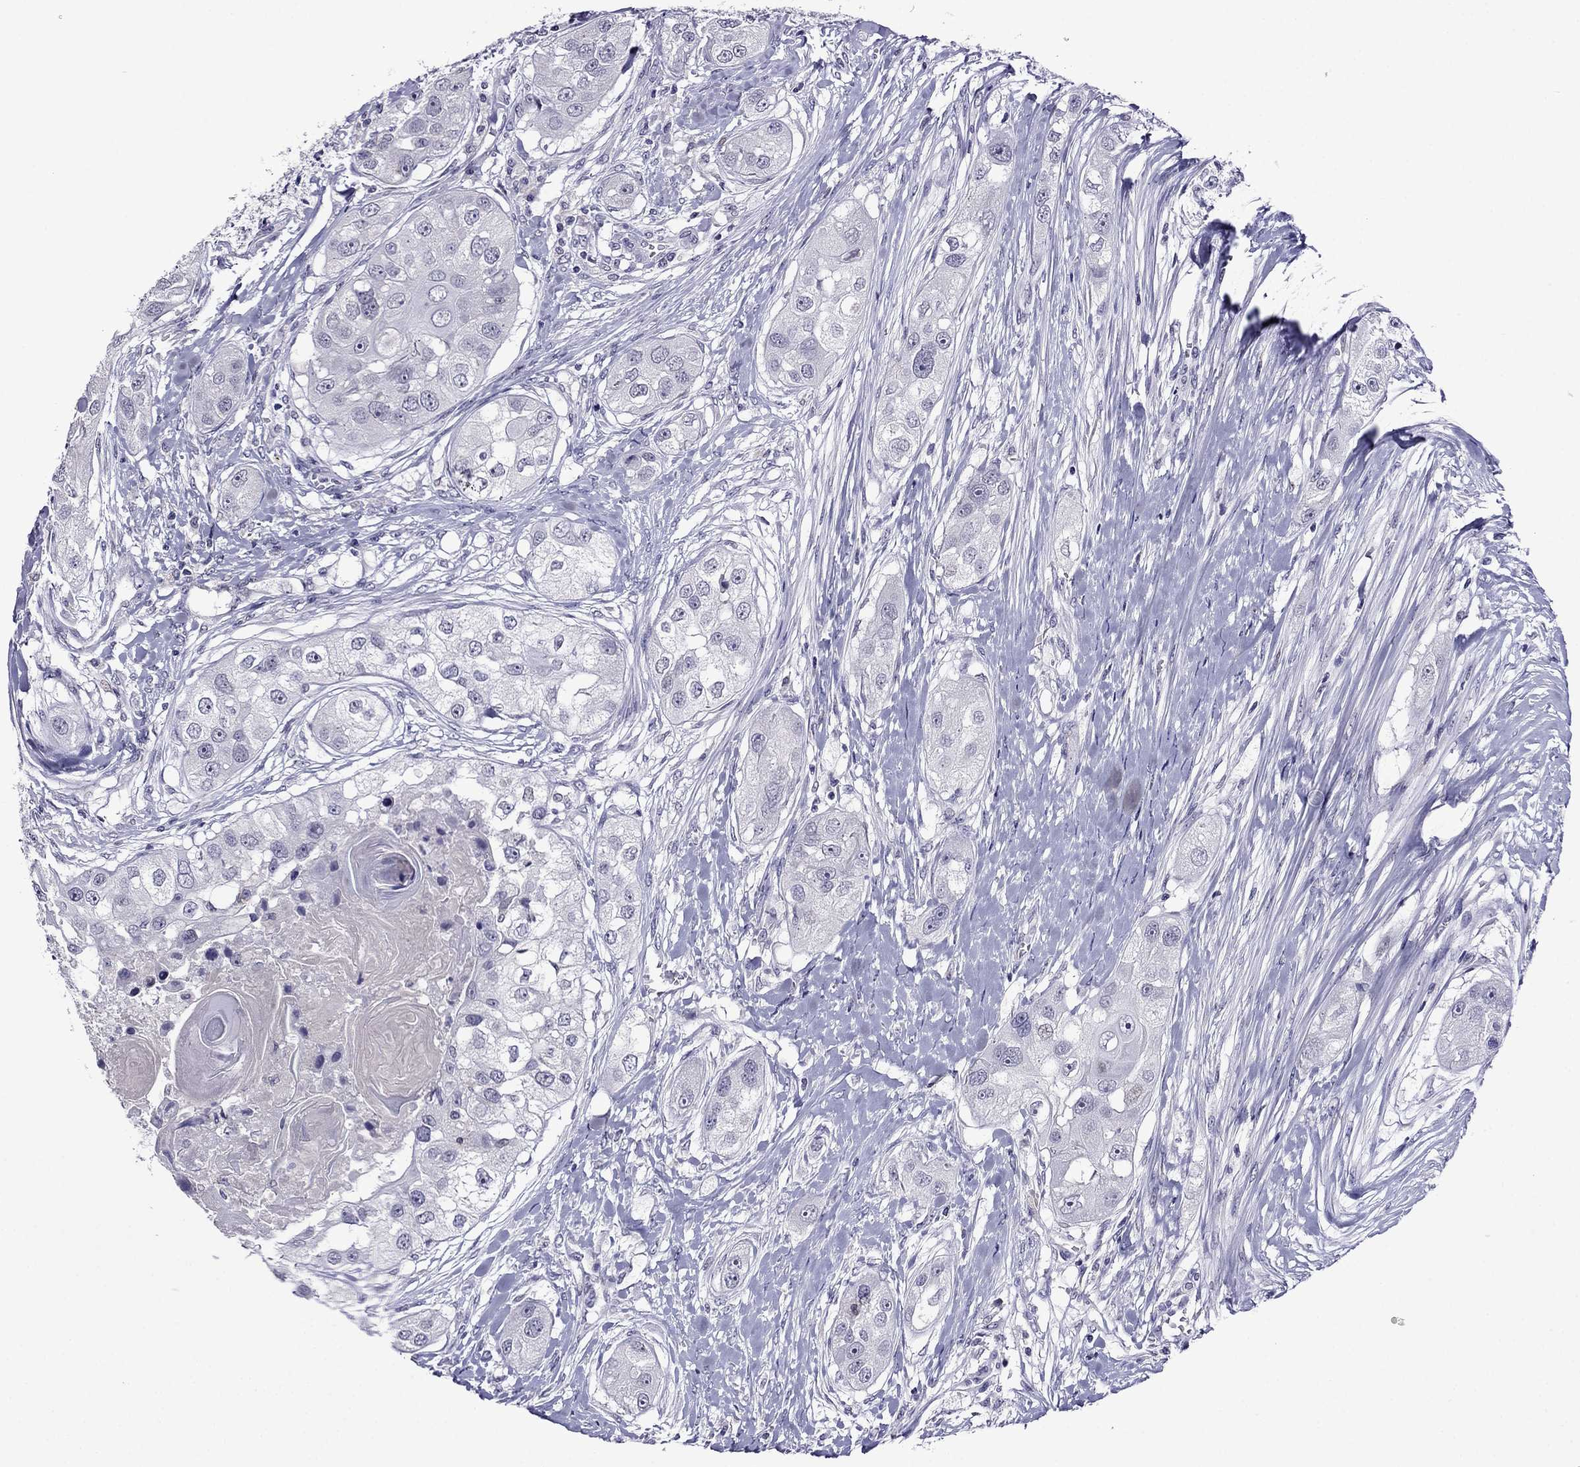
{"staining": {"intensity": "negative", "quantity": "none", "location": "none"}, "tissue": "head and neck cancer", "cell_type": "Tumor cells", "image_type": "cancer", "snomed": [{"axis": "morphology", "description": "Normal tissue, NOS"}, {"axis": "morphology", "description": "Squamous cell carcinoma, NOS"}, {"axis": "topography", "description": "Skeletal muscle"}, {"axis": "topography", "description": "Head-Neck"}], "caption": "Human head and neck cancer (squamous cell carcinoma) stained for a protein using immunohistochemistry displays no staining in tumor cells.", "gene": "SPTBN4", "patient": {"sex": "male", "age": 51}}